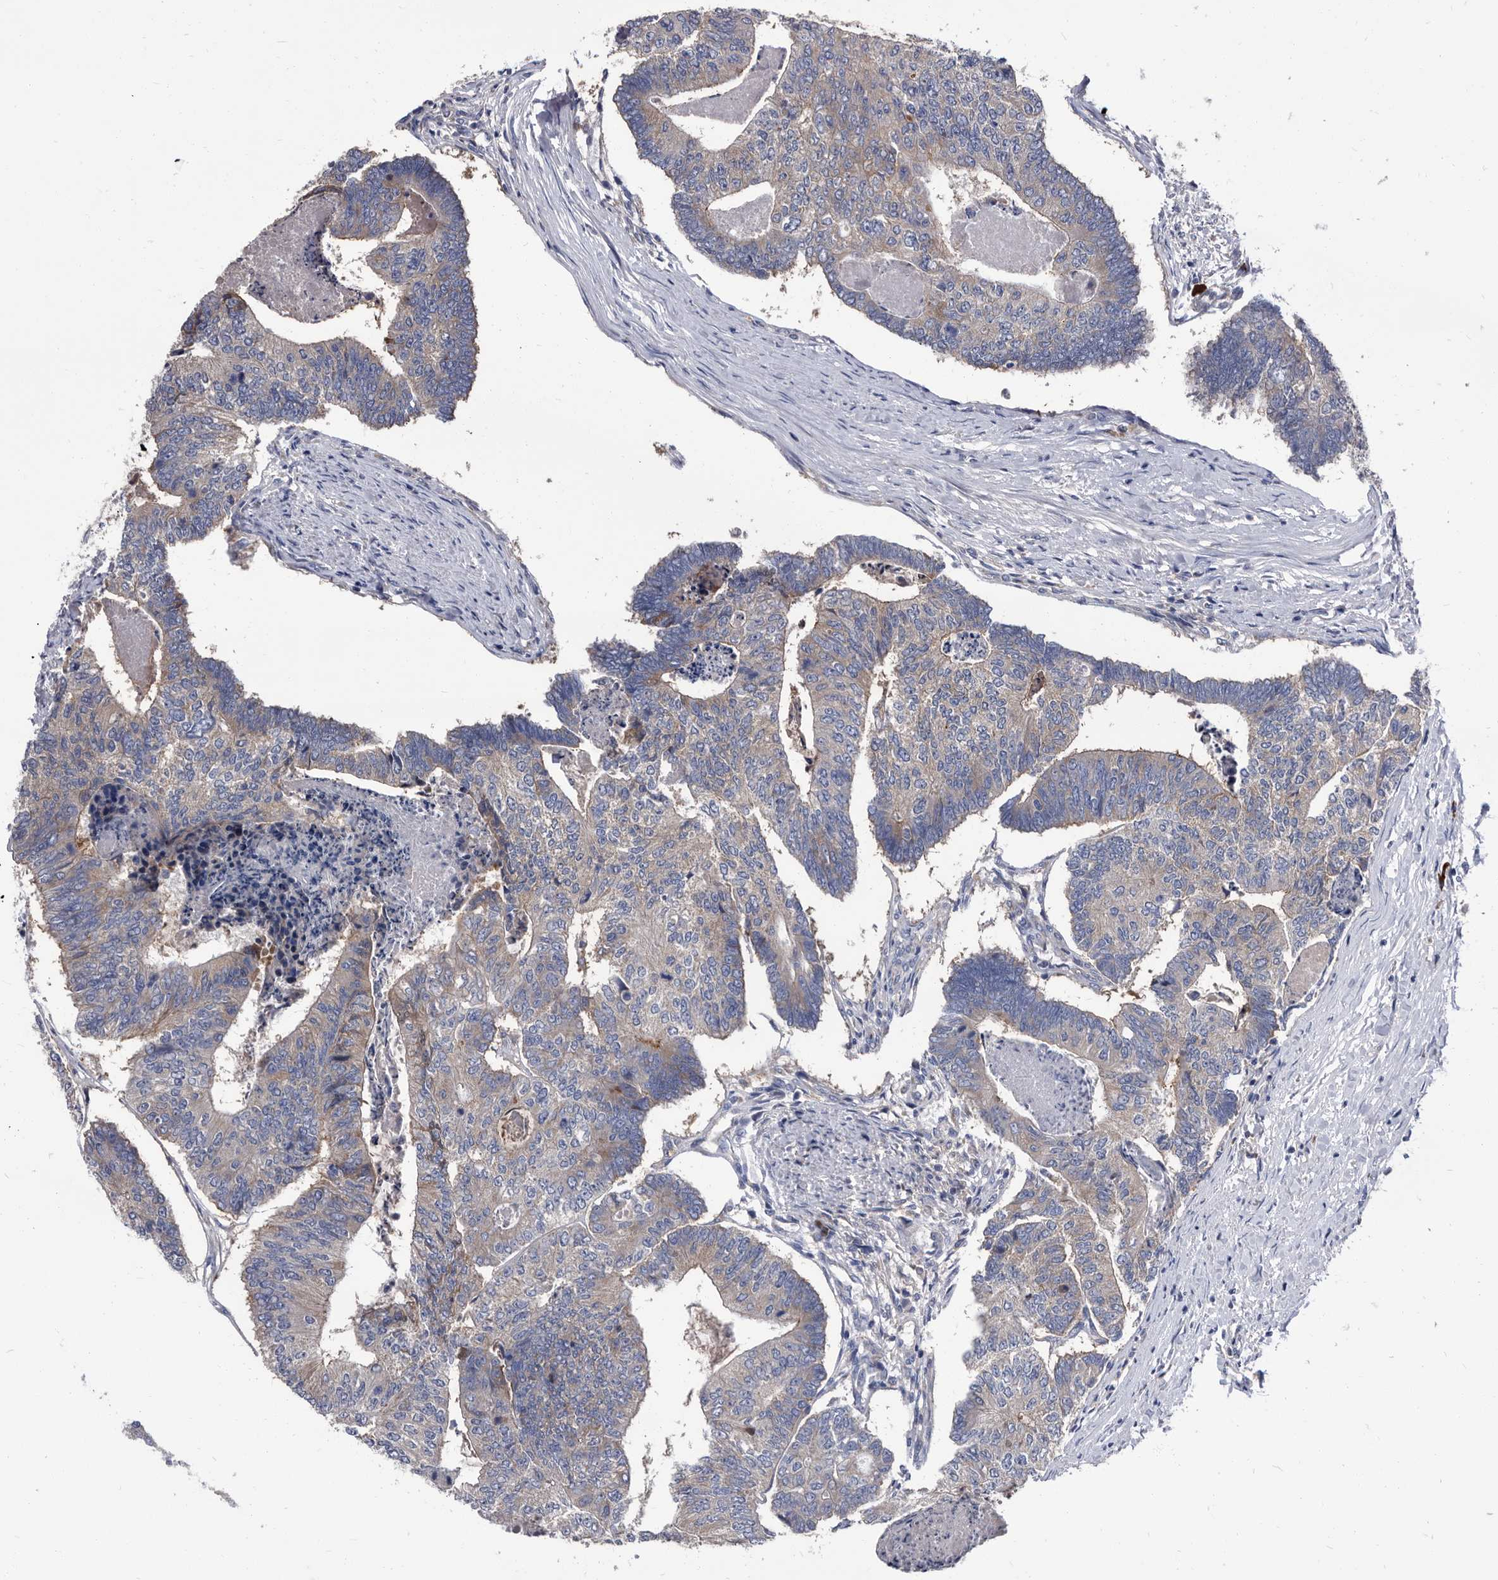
{"staining": {"intensity": "weak", "quantity": "25%-75%", "location": "cytoplasmic/membranous"}, "tissue": "colorectal cancer", "cell_type": "Tumor cells", "image_type": "cancer", "snomed": [{"axis": "morphology", "description": "Adenocarcinoma, NOS"}, {"axis": "topography", "description": "Colon"}], "caption": "Protein staining of colorectal adenocarcinoma tissue demonstrates weak cytoplasmic/membranous expression in about 25%-75% of tumor cells.", "gene": "DTNBP1", "patient": {"sex": "female", "age": 67}}